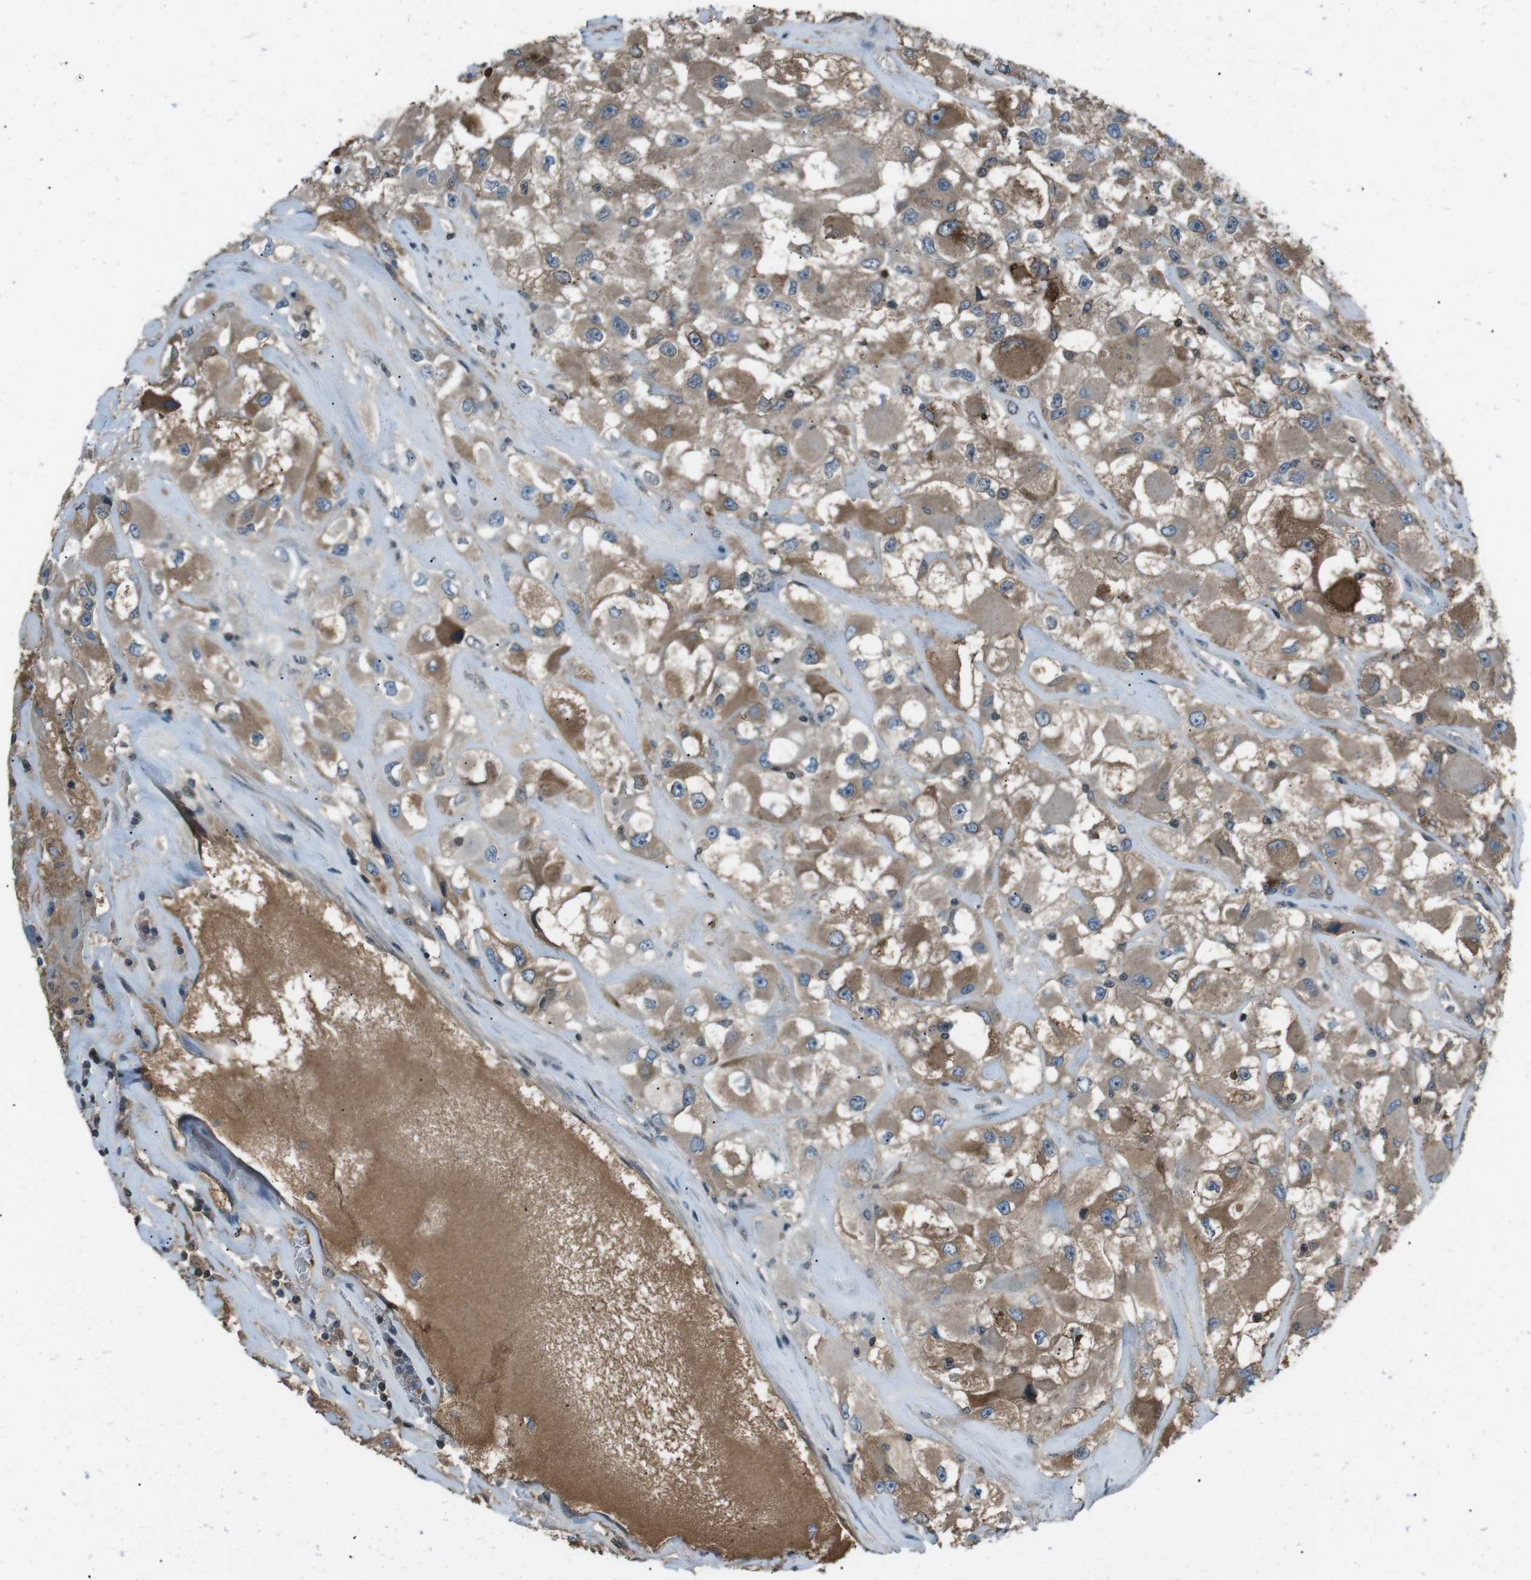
{"staining": {"intensity": "moderate", "quantity": ">75%", "location": "cytoplasmic/membranous"}, "tissue": "renal cancer", "cell_type": "Tumor cells", "image_type": "cancer", "snomed": [{"axis": "morphology", "description": "Adenocarcinoma, NOS"}, {"axis": "topography", "description": "Kidney"}], "caption": "There is medium levels of moderate cytoplasmic/membranous positivity in tumor cells of renal cancer (adenocarcinoma), as demonstrated by immunohistochemical staining (brown color).", "gene": "UGT1A6", "patient": {"sex": "female", "age": 52}}